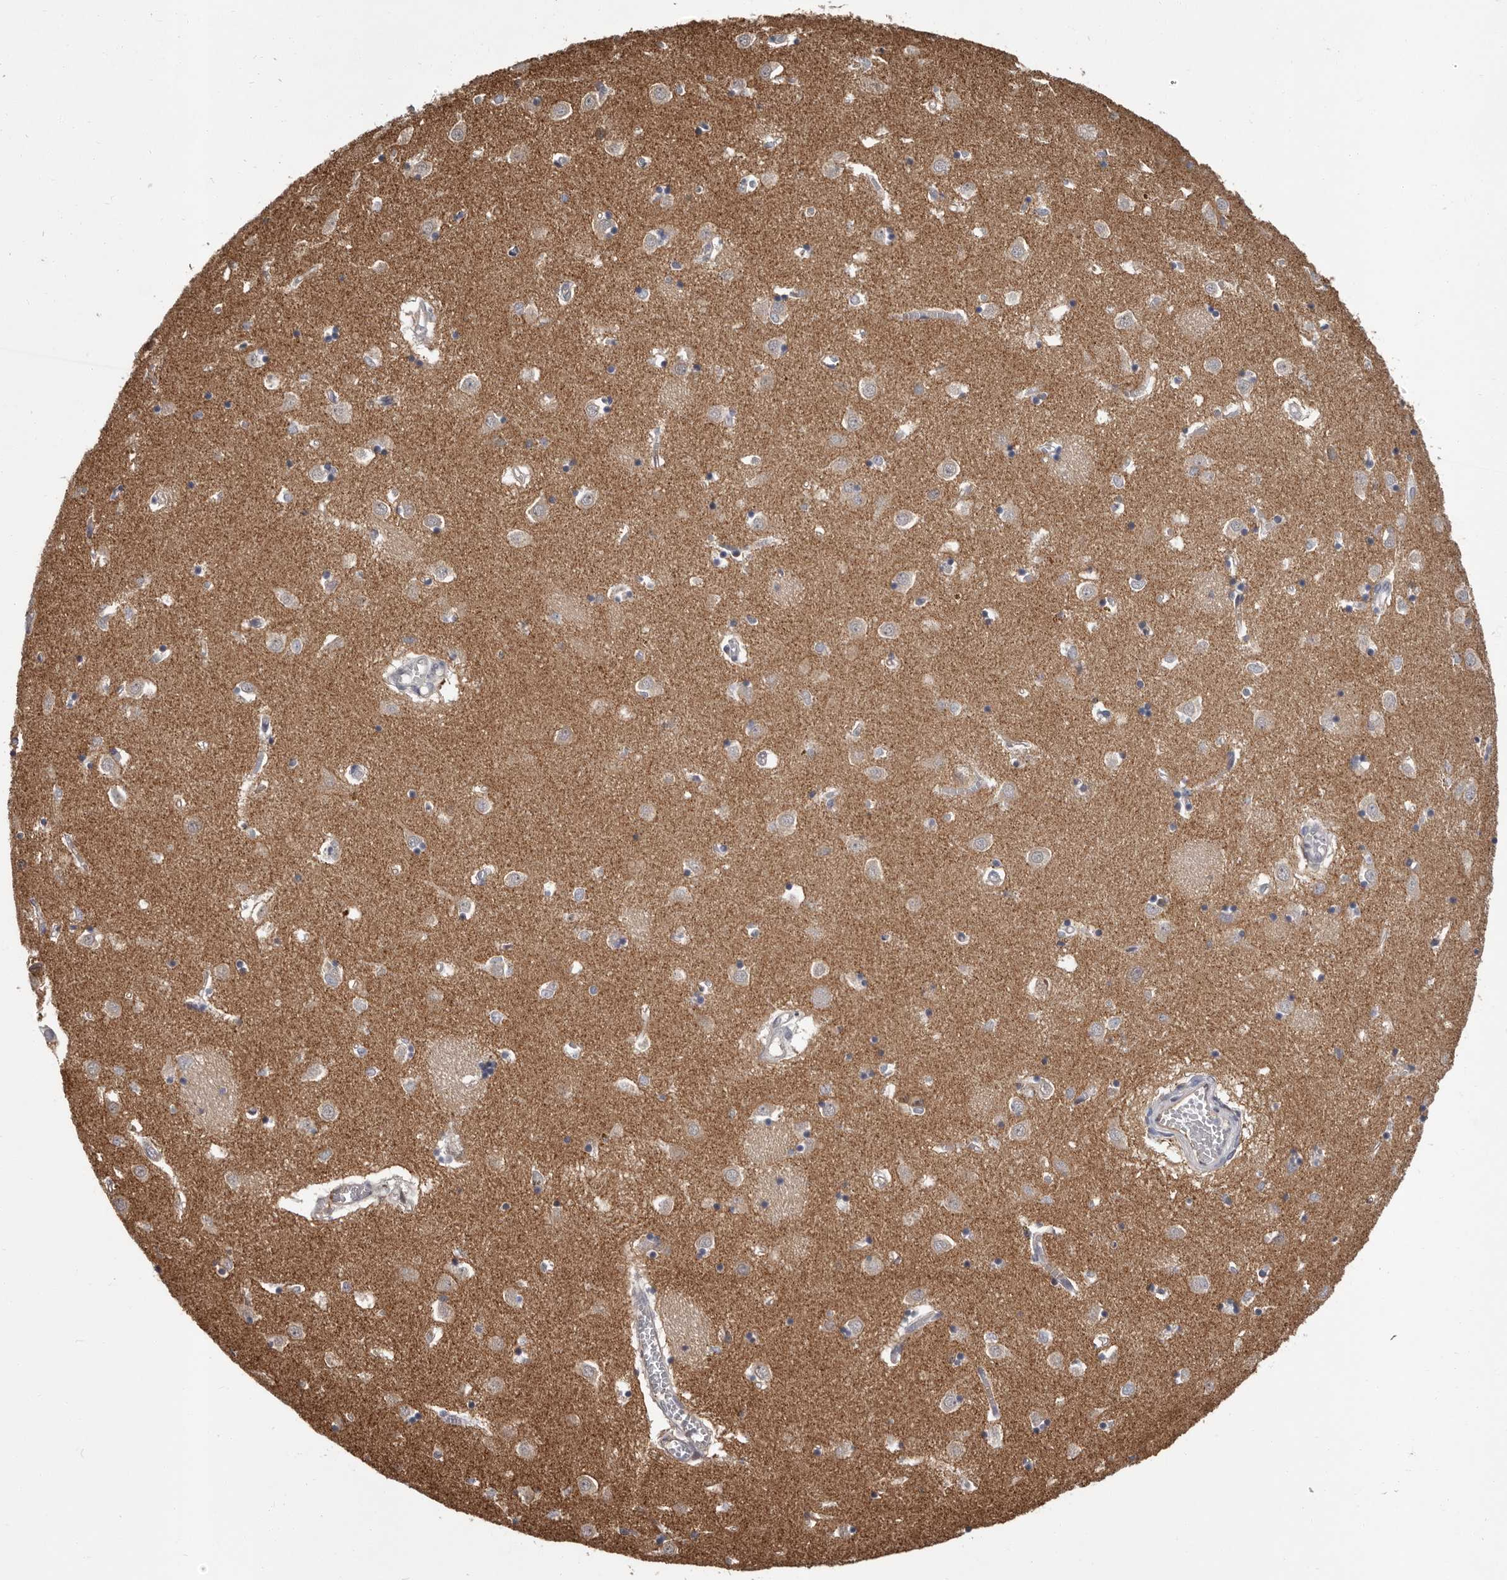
{"staining": {"intensity": "weak", "quantity": "<25%", "location": "cytoplasmic/membranous"}, "tissue": "caudate", "cell_type": "Glial cells", "image_type": "normal", "snomed": [{"axis": "morphology", "description": "Normal tissue, NOS"}, {"axis": "topography", "description": "Lateral ventricle wall"}], "caption": "High power microscopy image of an IHC photomicrograph of benign caudate, revealing no significant positivity in glial cells.", "gene": "MED8", "patient": {"sex": "male", "age": 70}}